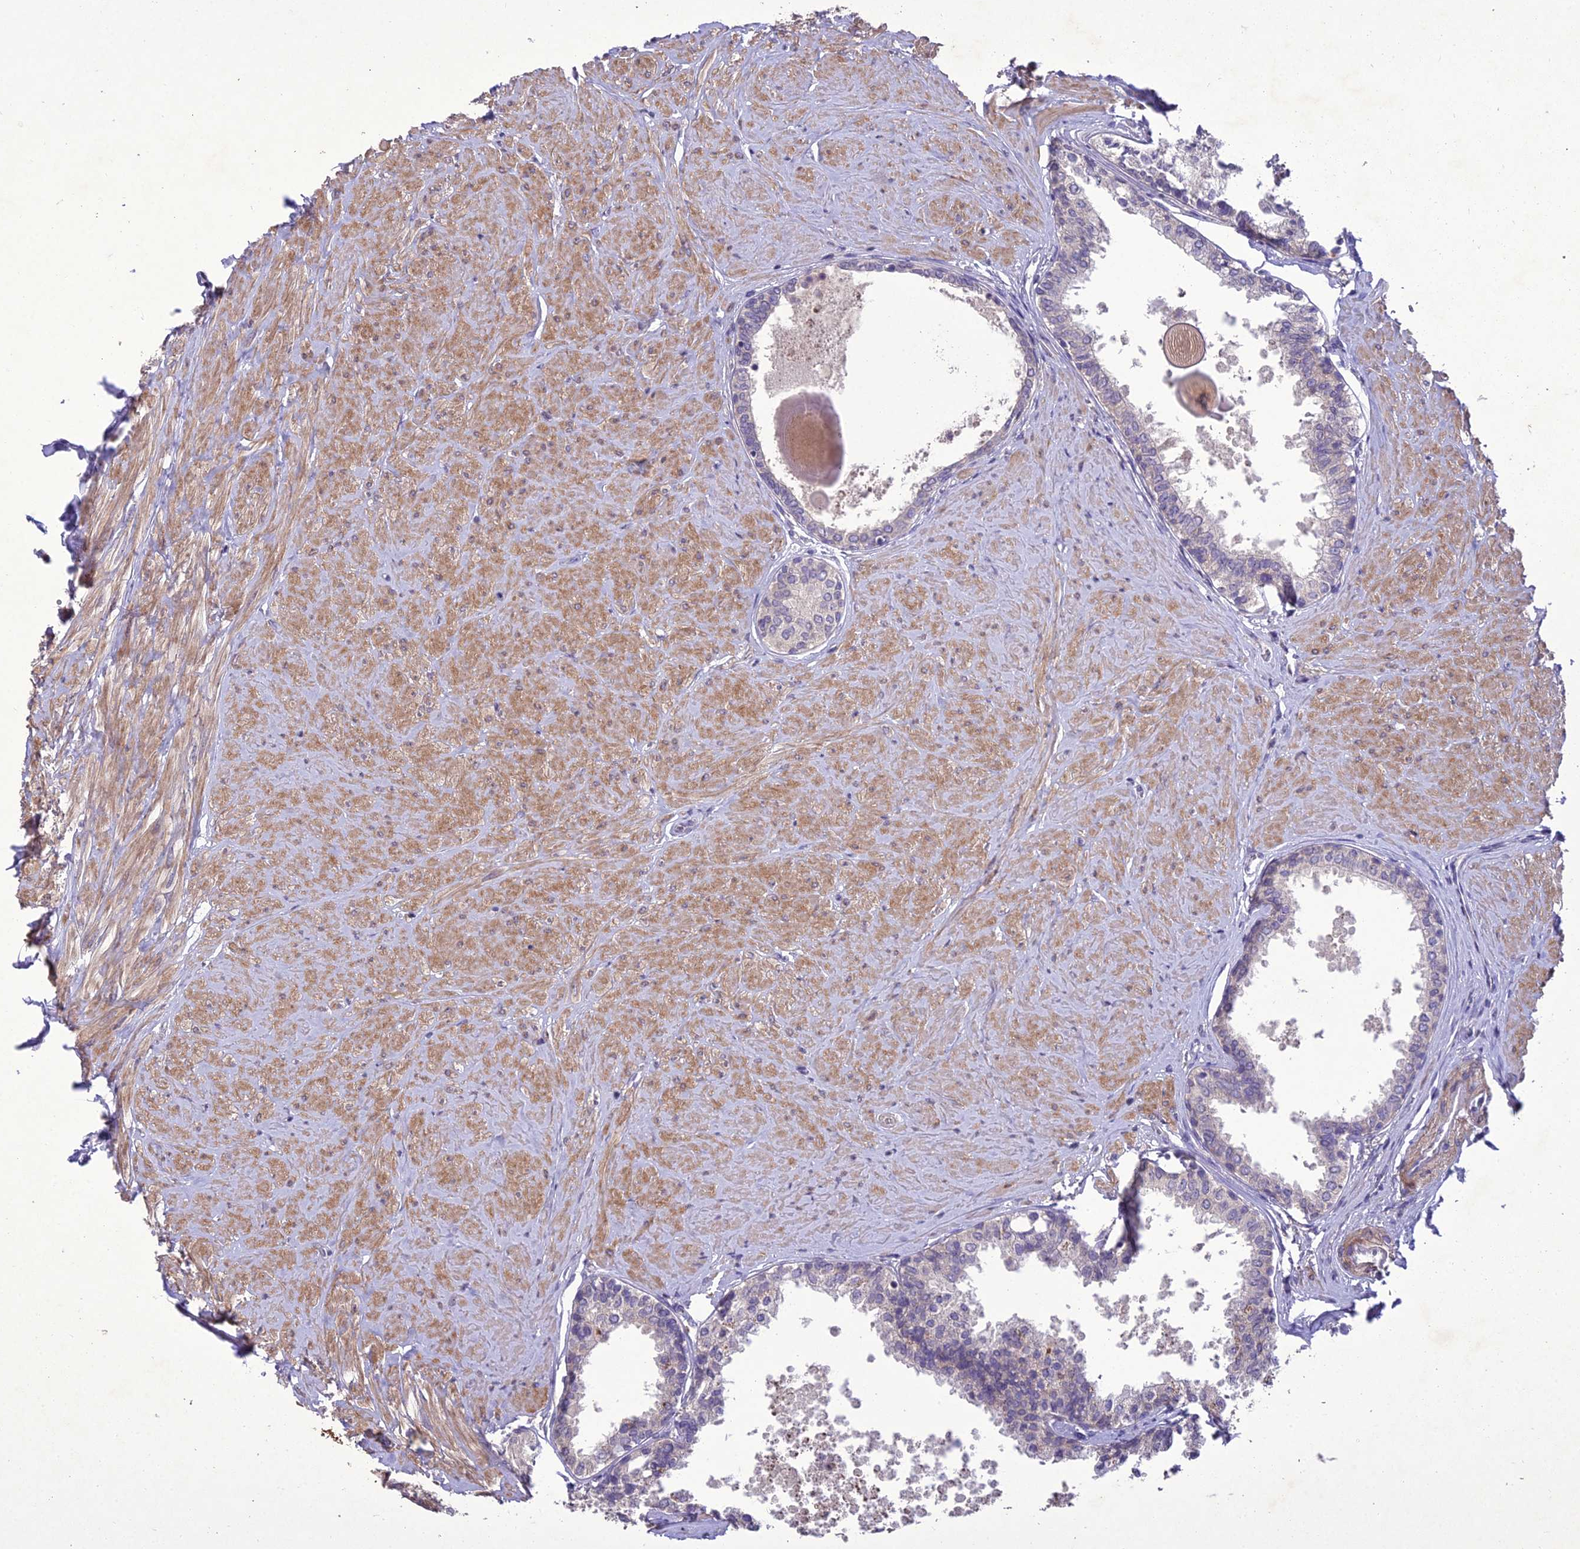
{"staining": {"intensity": "weak", "quantity": "25%-75%", "location": "cytoplasmic/membranous"}, "tissue": "prostate", "cell_type": "Glandular cells", "image_type": "normal", "snomed": [{"axis": "morphology", "description": "Normal tissue, NOS"}, {"axis": "topography", "description": "Prostate"}], "caption": "Immunohistochemical staining of unremarkable human prostate reveals weak cytoplasmic/membranous protein staining in about 25%-75% of glandular cells. The protein is stained brown, and the nuclei are stained in blue (DAB IHC with brightfield microscopy, high magnification).", "gene": "CENPL", "patient": {"sex": "male", "age": 48}}